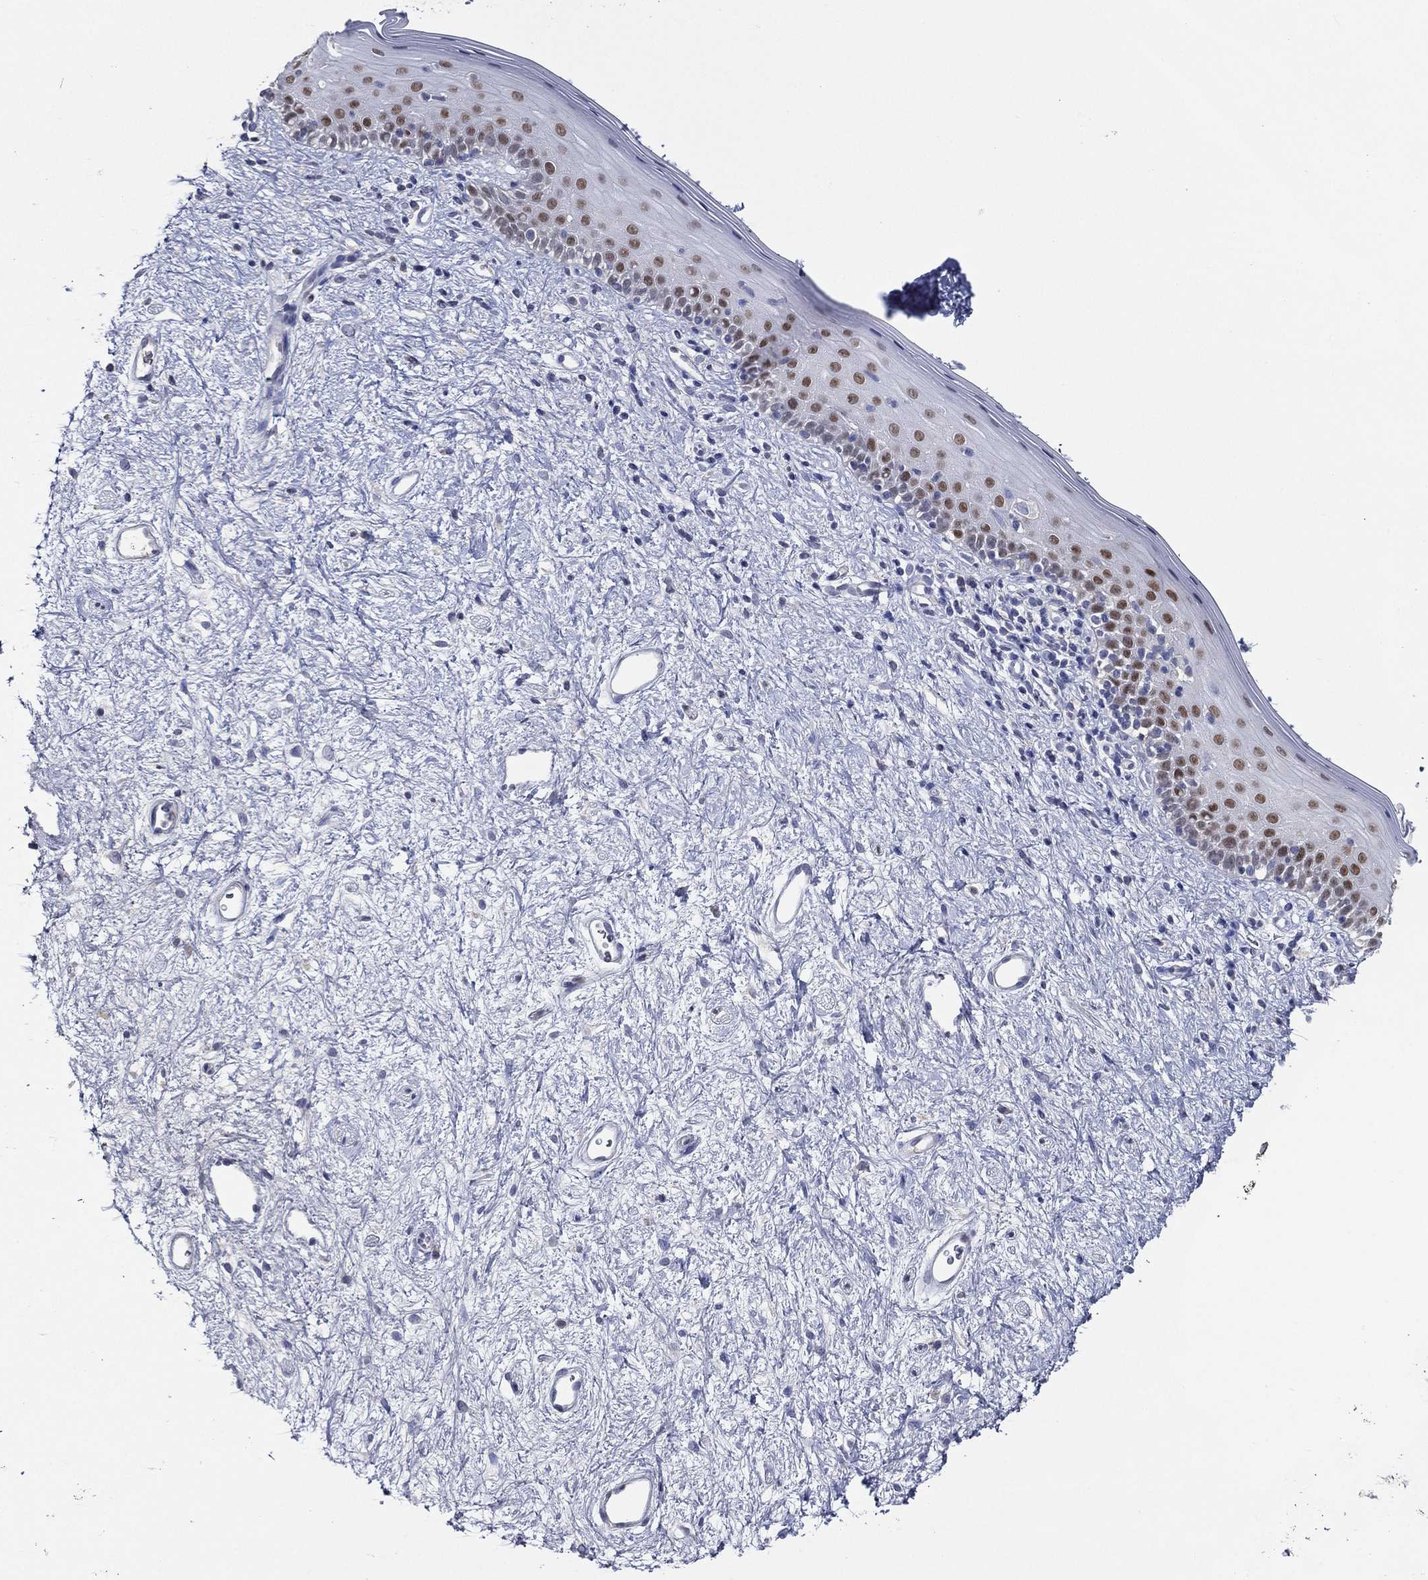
{"staining": {"intensity": "strong", "quantity": "<25%", "location": "nuclear"}, "tissue": "vagina", "cell_type": "Squamous epithelial cells", "image_type": "normal", "snomed": [{"axis": "morphology", "description": "Normal tissue, NOS"}, {"axis": "topography", "description": "Vagina"}], "caption": "Strong nuclear positivity is seen in about <25% of squamous epithelial cells in unremarkable vagina.", "gene": "TFAP2A", "patient": {"sex": "female", "age": 47}}